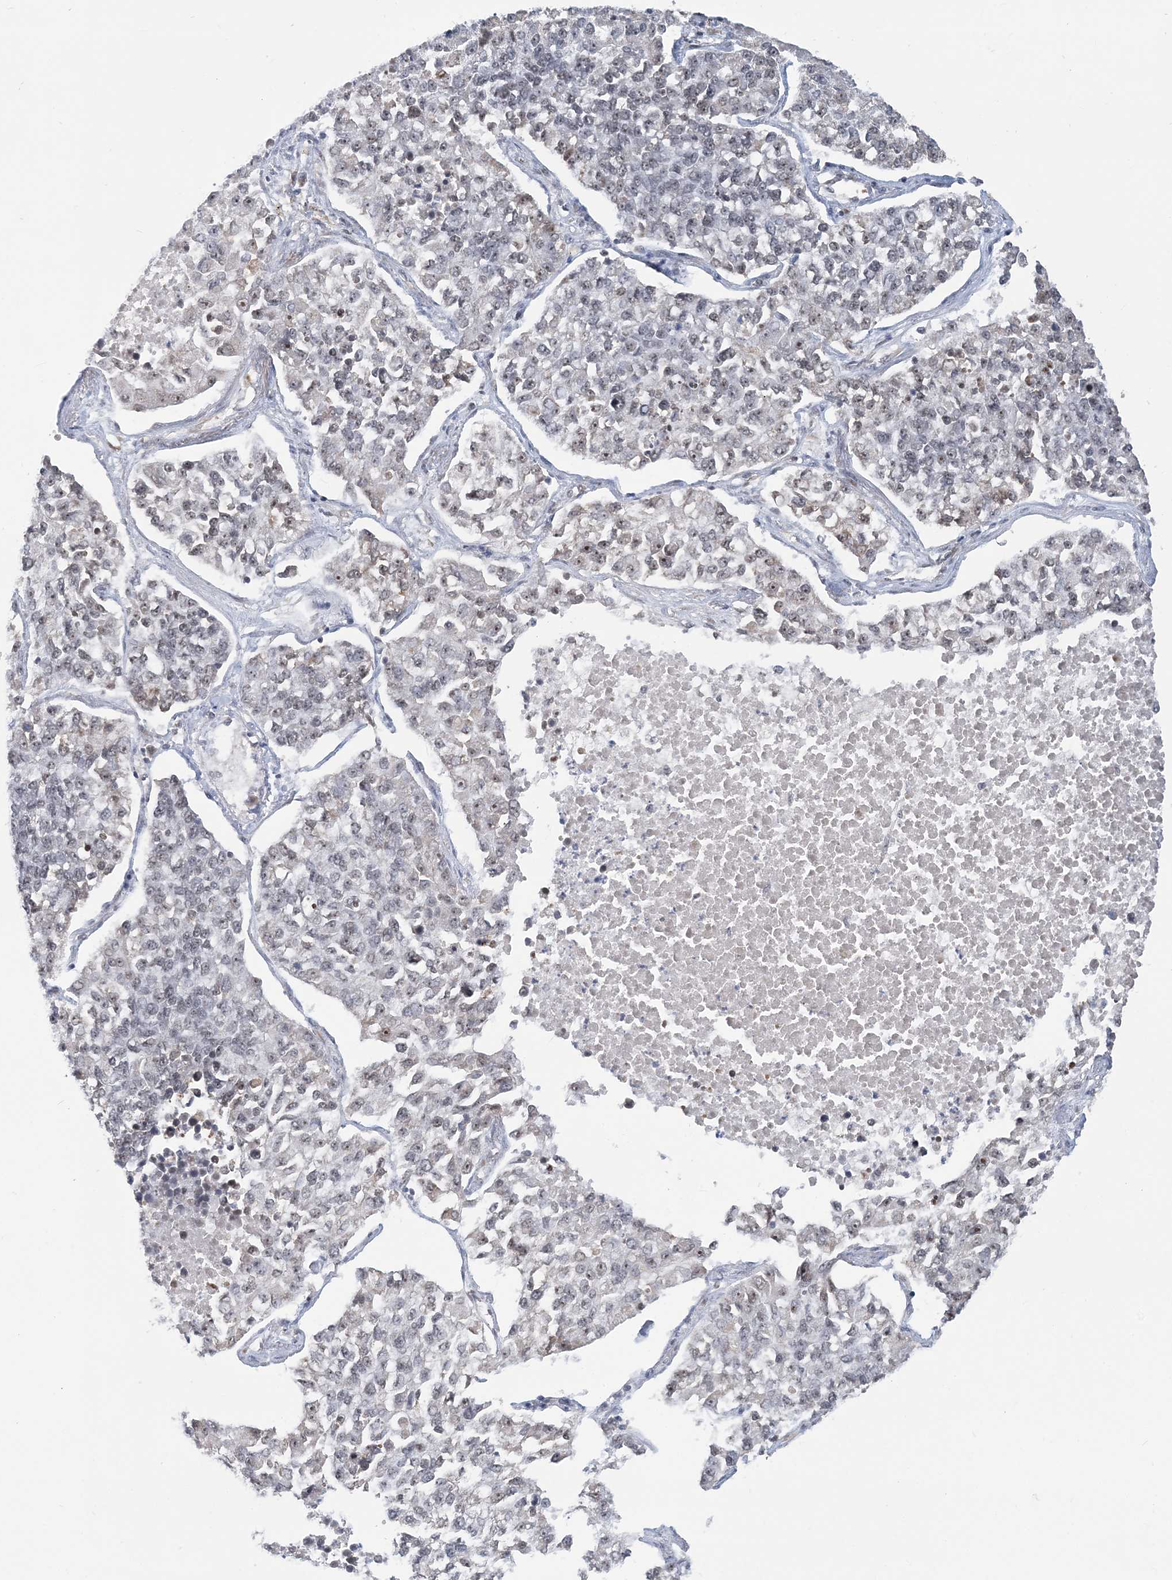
{"staining": {"intensity": "weak", "quantity": "<25%", "location": "nuclear"}, "tissue": "lung cancer", "cell_type": "Tumor cells", "image_type": "cancer", "snomed": [{"axis": "morphology", "description": "Adenocarcinoma, NOS"}, {"axis": "topography", "description": "Lung"}], "caption": "Protein analysis of lung cancer exhibits no significant staining in tumor cells. The staining was performed using DAB to visualize the protein expression in brown, while the nuclei were stained in blue with hematoxylin (Magnification: 20x).", "gene": "PLRG1", "patient": {"sex": "male", "age": 49}}